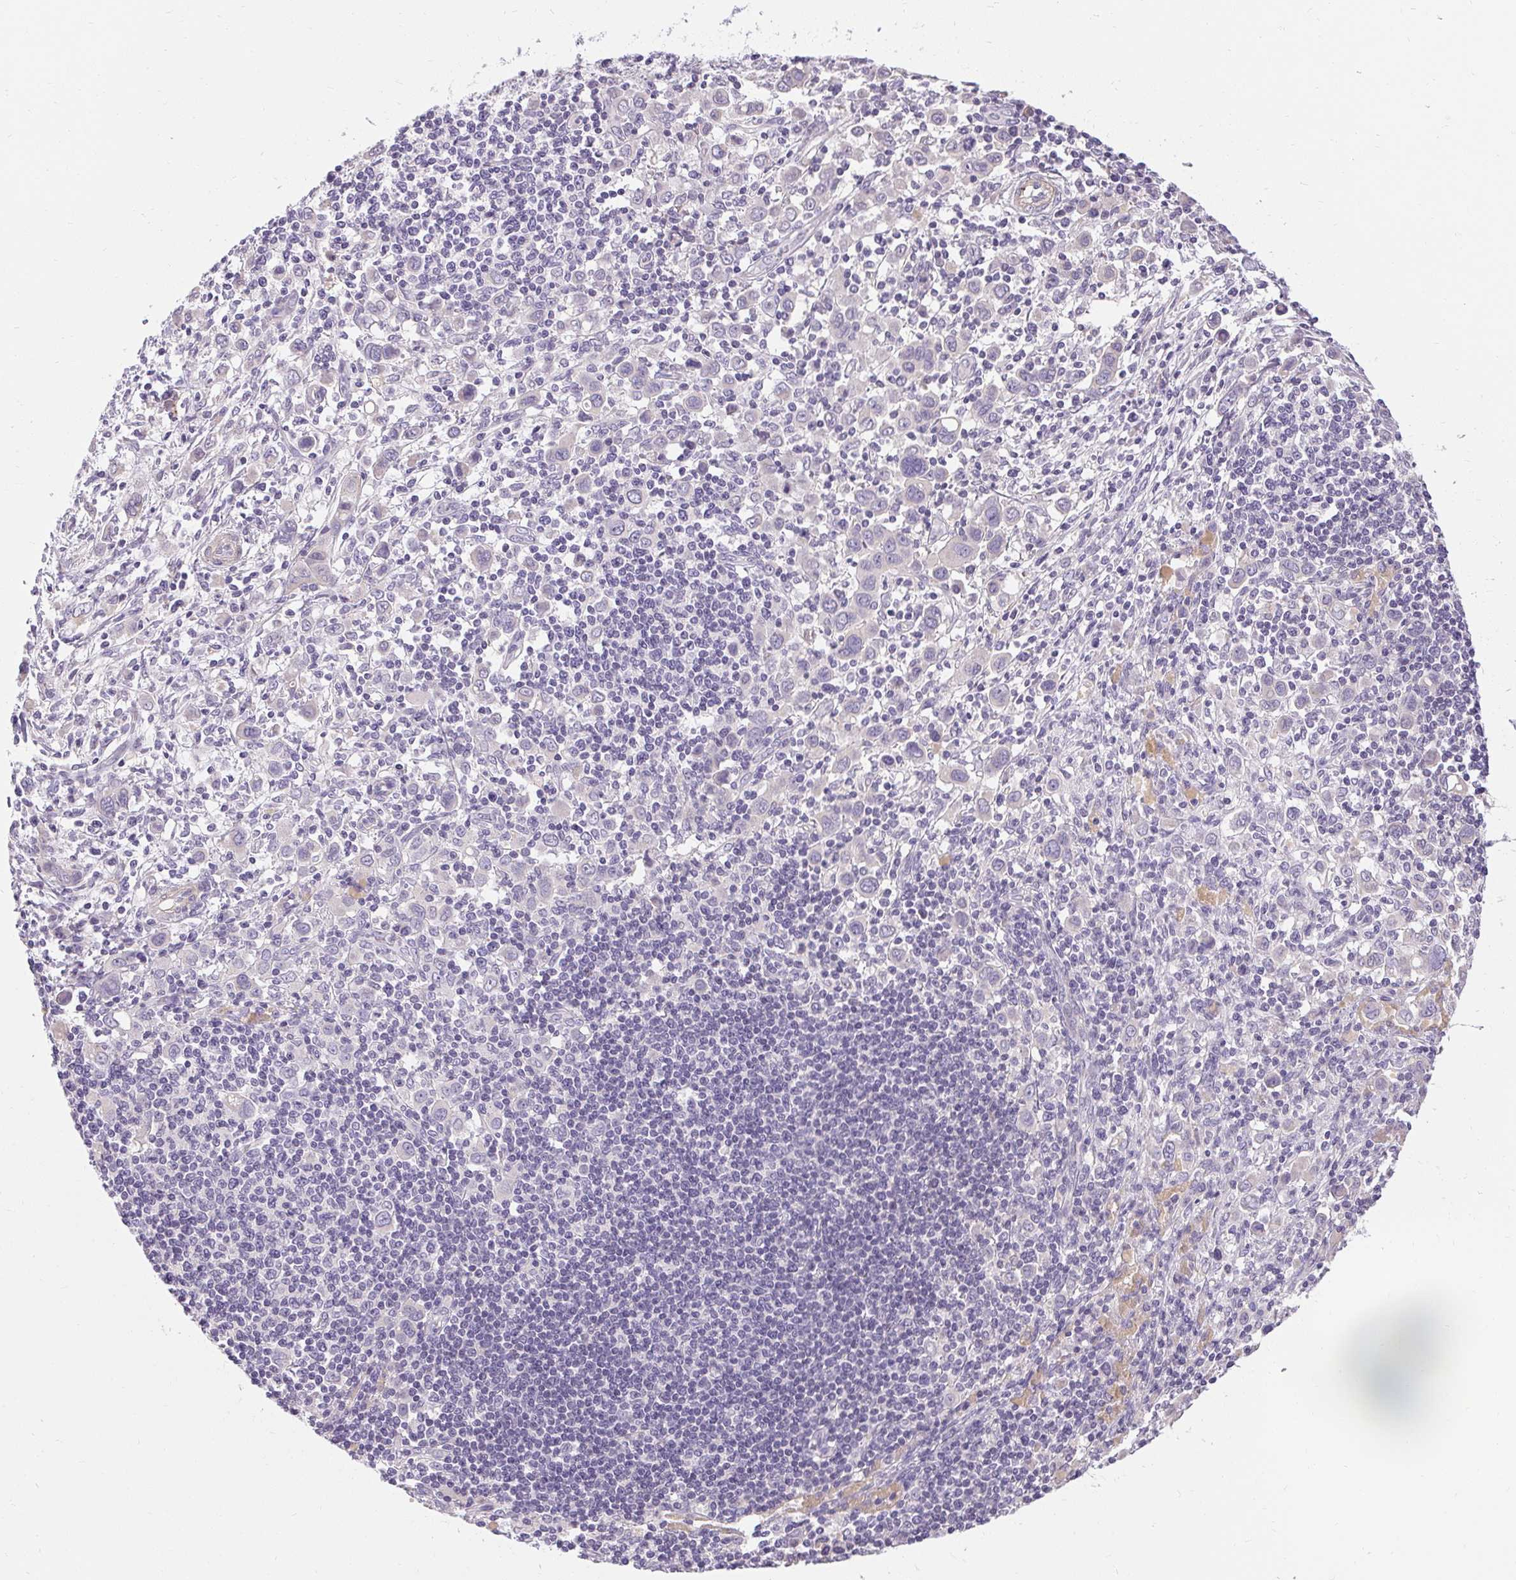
{"staining": {"intensity": "negative", "quantity": "none", "location": "none"}, "tissue": "stomach cancer", "cell_type": "Tumor cells", "image_type": "cancer", "snomed": [{"axis": "morphology", "description": "Adenocarcinoma, NOS"}, {"axis": "topography", "description": "Stomach, upper"}], "caption": "The image reveals no staining of tumor cells in adenocarcinoma (stomach).", "gene": "TMEM52B", "patient": {"sex": "male", "age": 75}}